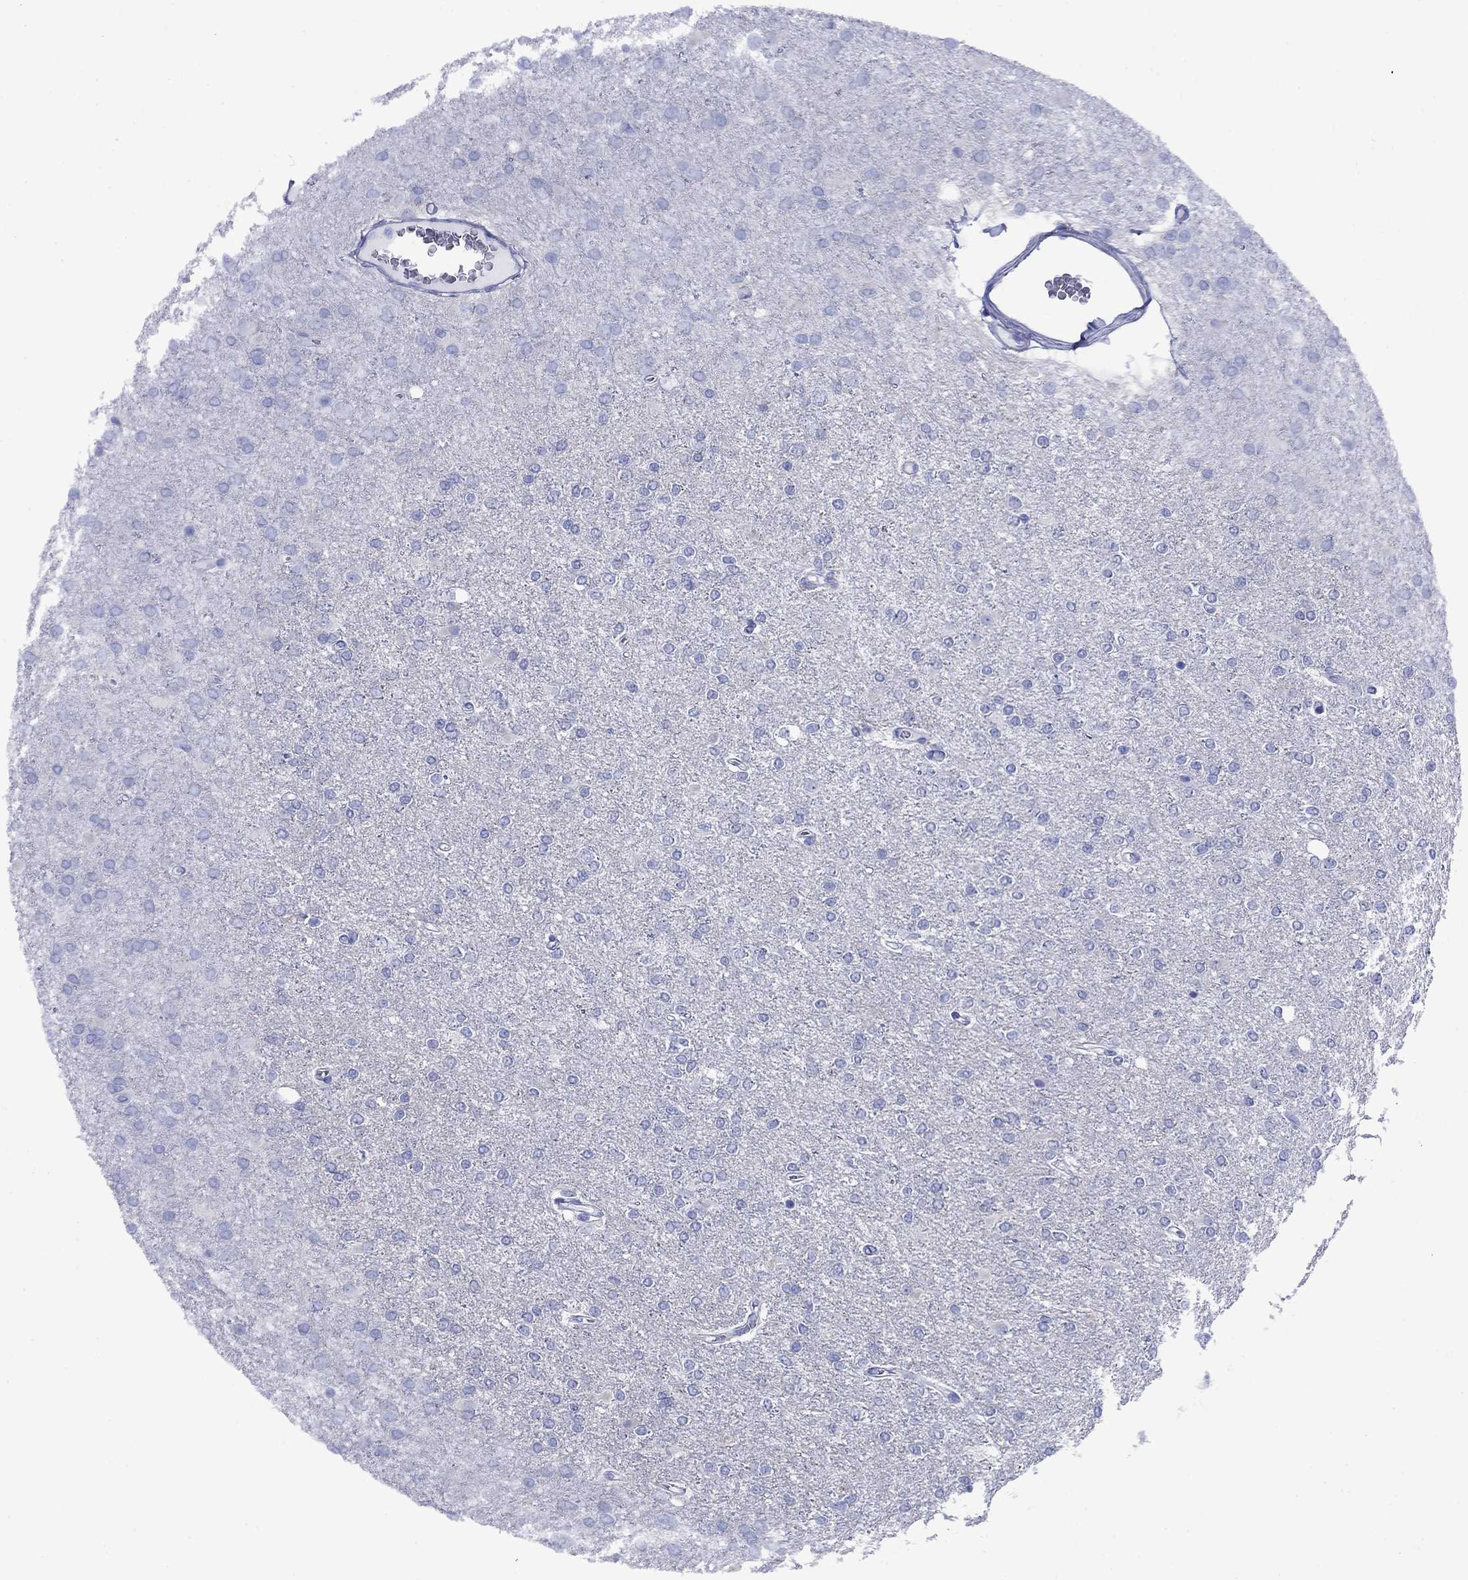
{"staining": {"intensity": "negative", "quantity": "none", "location": "none"}, "tissue": "glioma", "cell_type": "Tumor cells", "image_type": "cancer", "snomed": [{"axis": "morphology", "description": "Glioma, malignant, High grade"}, {"axis": "topography", "description": "Cerebral cortex"}], "caption": "Malignant glioma (high-grade) was stained to show a protein in brown. There is no significant expression in tumor cells.", "gene": "GIP", "patient": {"sex": "male", "age": 70}}